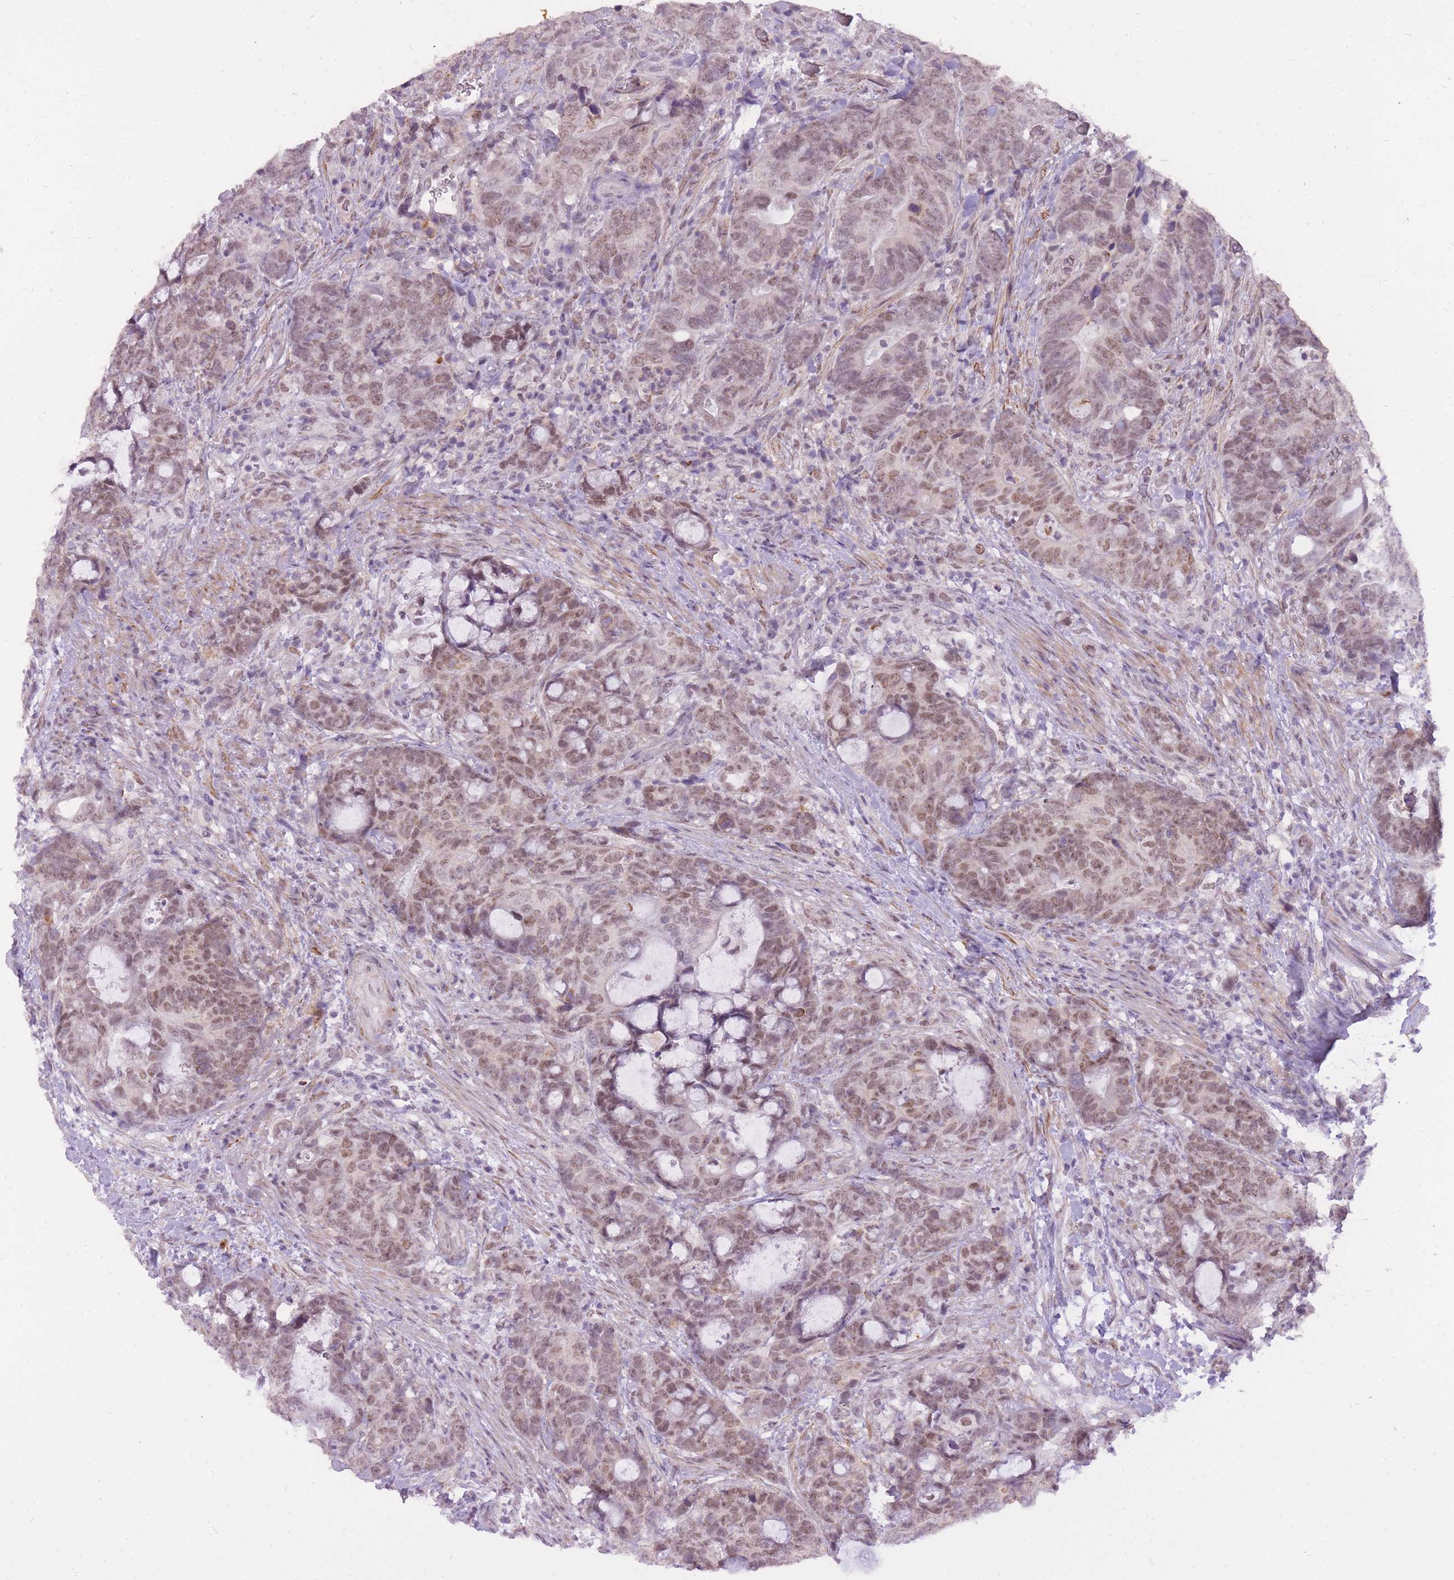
{"staining": {"intensity": "moderate", "quantity": ">75%", "location": "nuclear"}, "tissue": "colorectal cancer", "cell_type": "Tumor cells", "image_type": "cancer", "snomed": [{"axis": "morphology", "description": "Adenocarcinoma, NOS"}, {"axis": "topography", "description": "Colon"}], "caption": "Colorectal adenocarcinoma tissue reveals moderate nuclear positivity in about >75% of tumor cells, visualized by immunohistochemistry.", "gene": "TIGD1", "patient": {"sex": "female", "age": 82}}